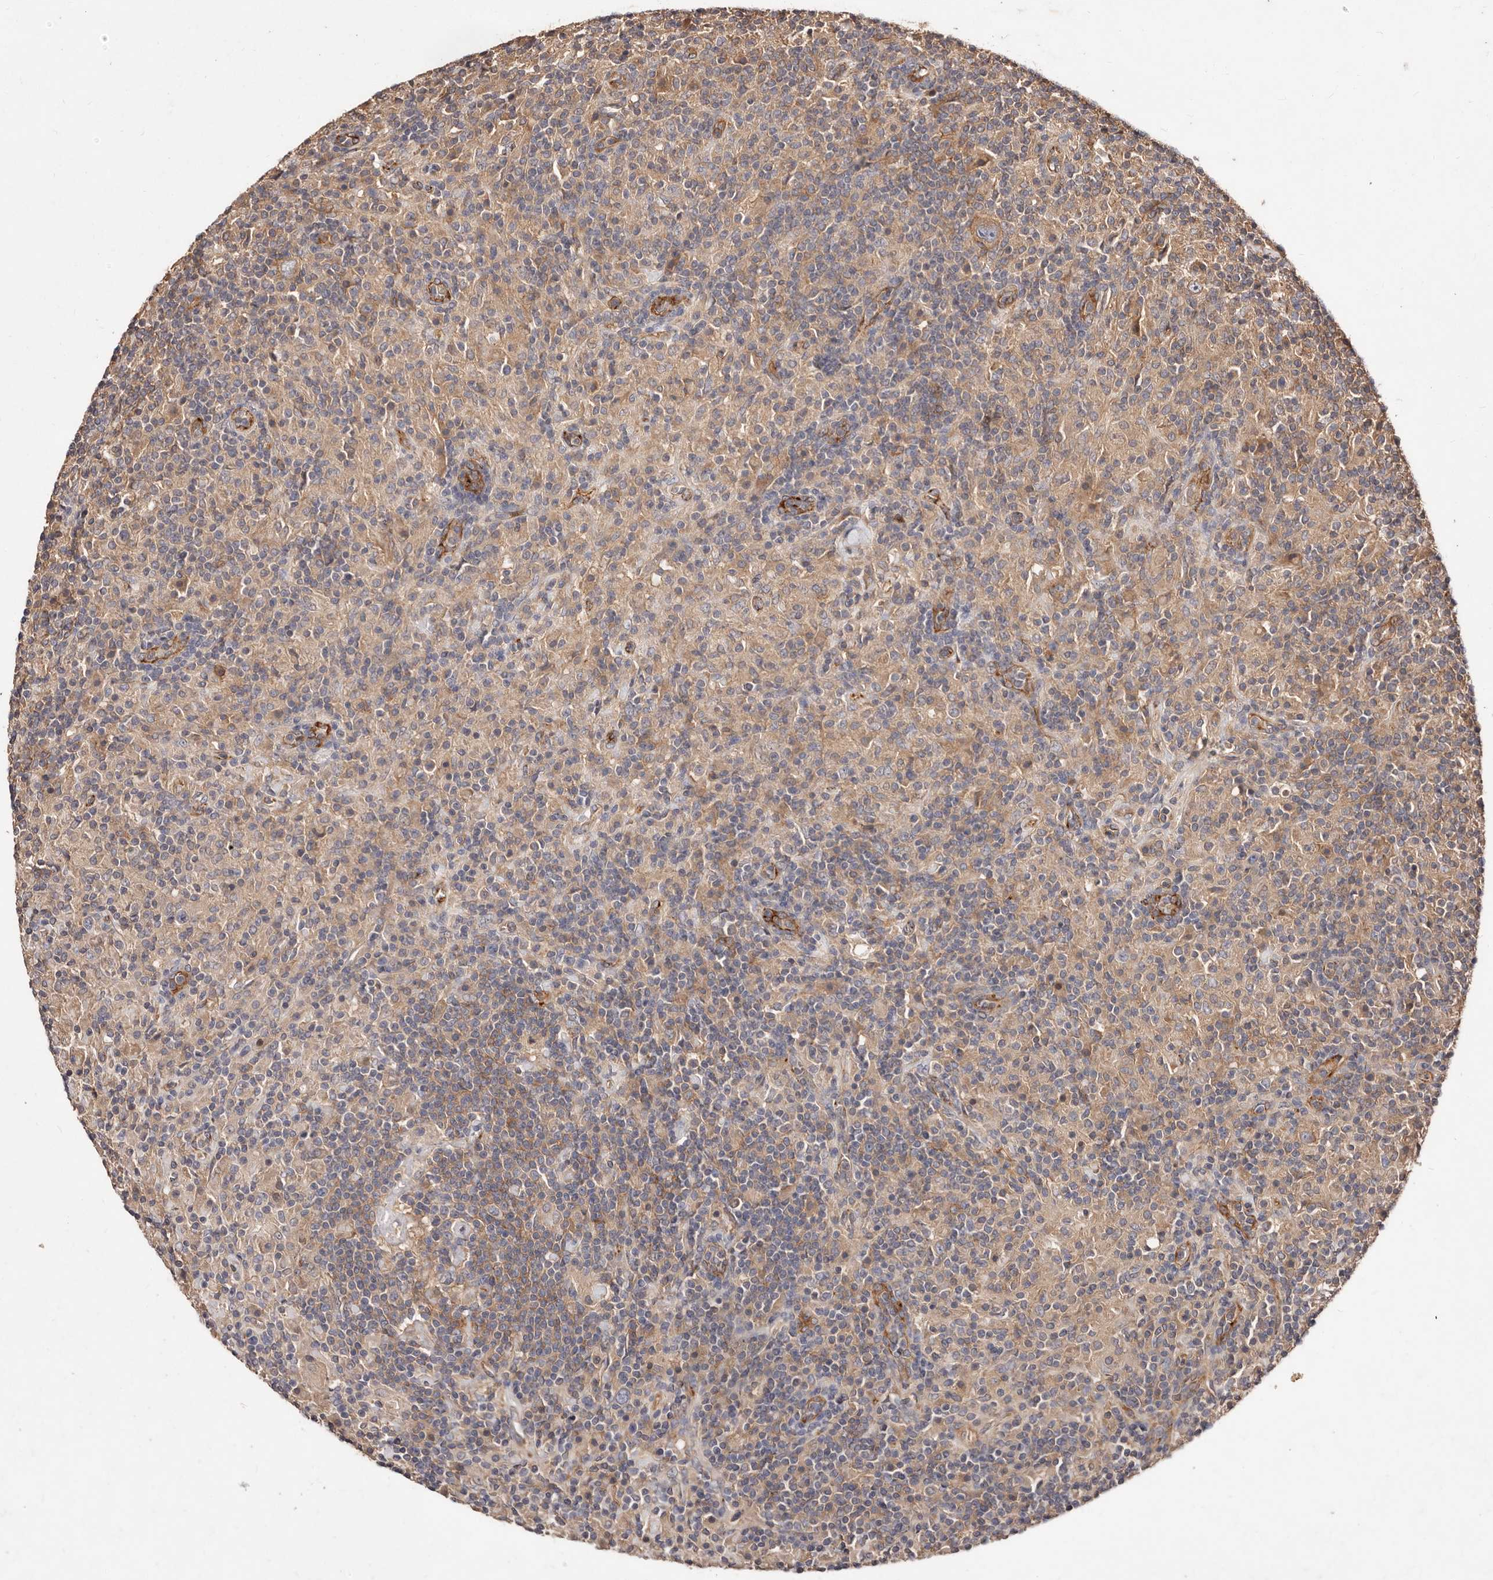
{"staining": {"intensity": "negative", "quantity": "none", "location": "none"}, "tissue": "lymphoma", "cell_type": "Tumor cells", "image_type": "cancer", "snomed": [{"axis": "morphology", "description": "Hodgkin's disease, NOS"}, {"axis": "topography", "description": "Lymph node"}], "caption": "Immunohistochemistry of human lymphoma shows no expression in tumor cells. (DAB (3,3'-diaminobenzidine) IHC visualized using brightfield microscopy, high magnification).", "gene": "CCL14", "patient": {"sex": "male", "age": 70}}